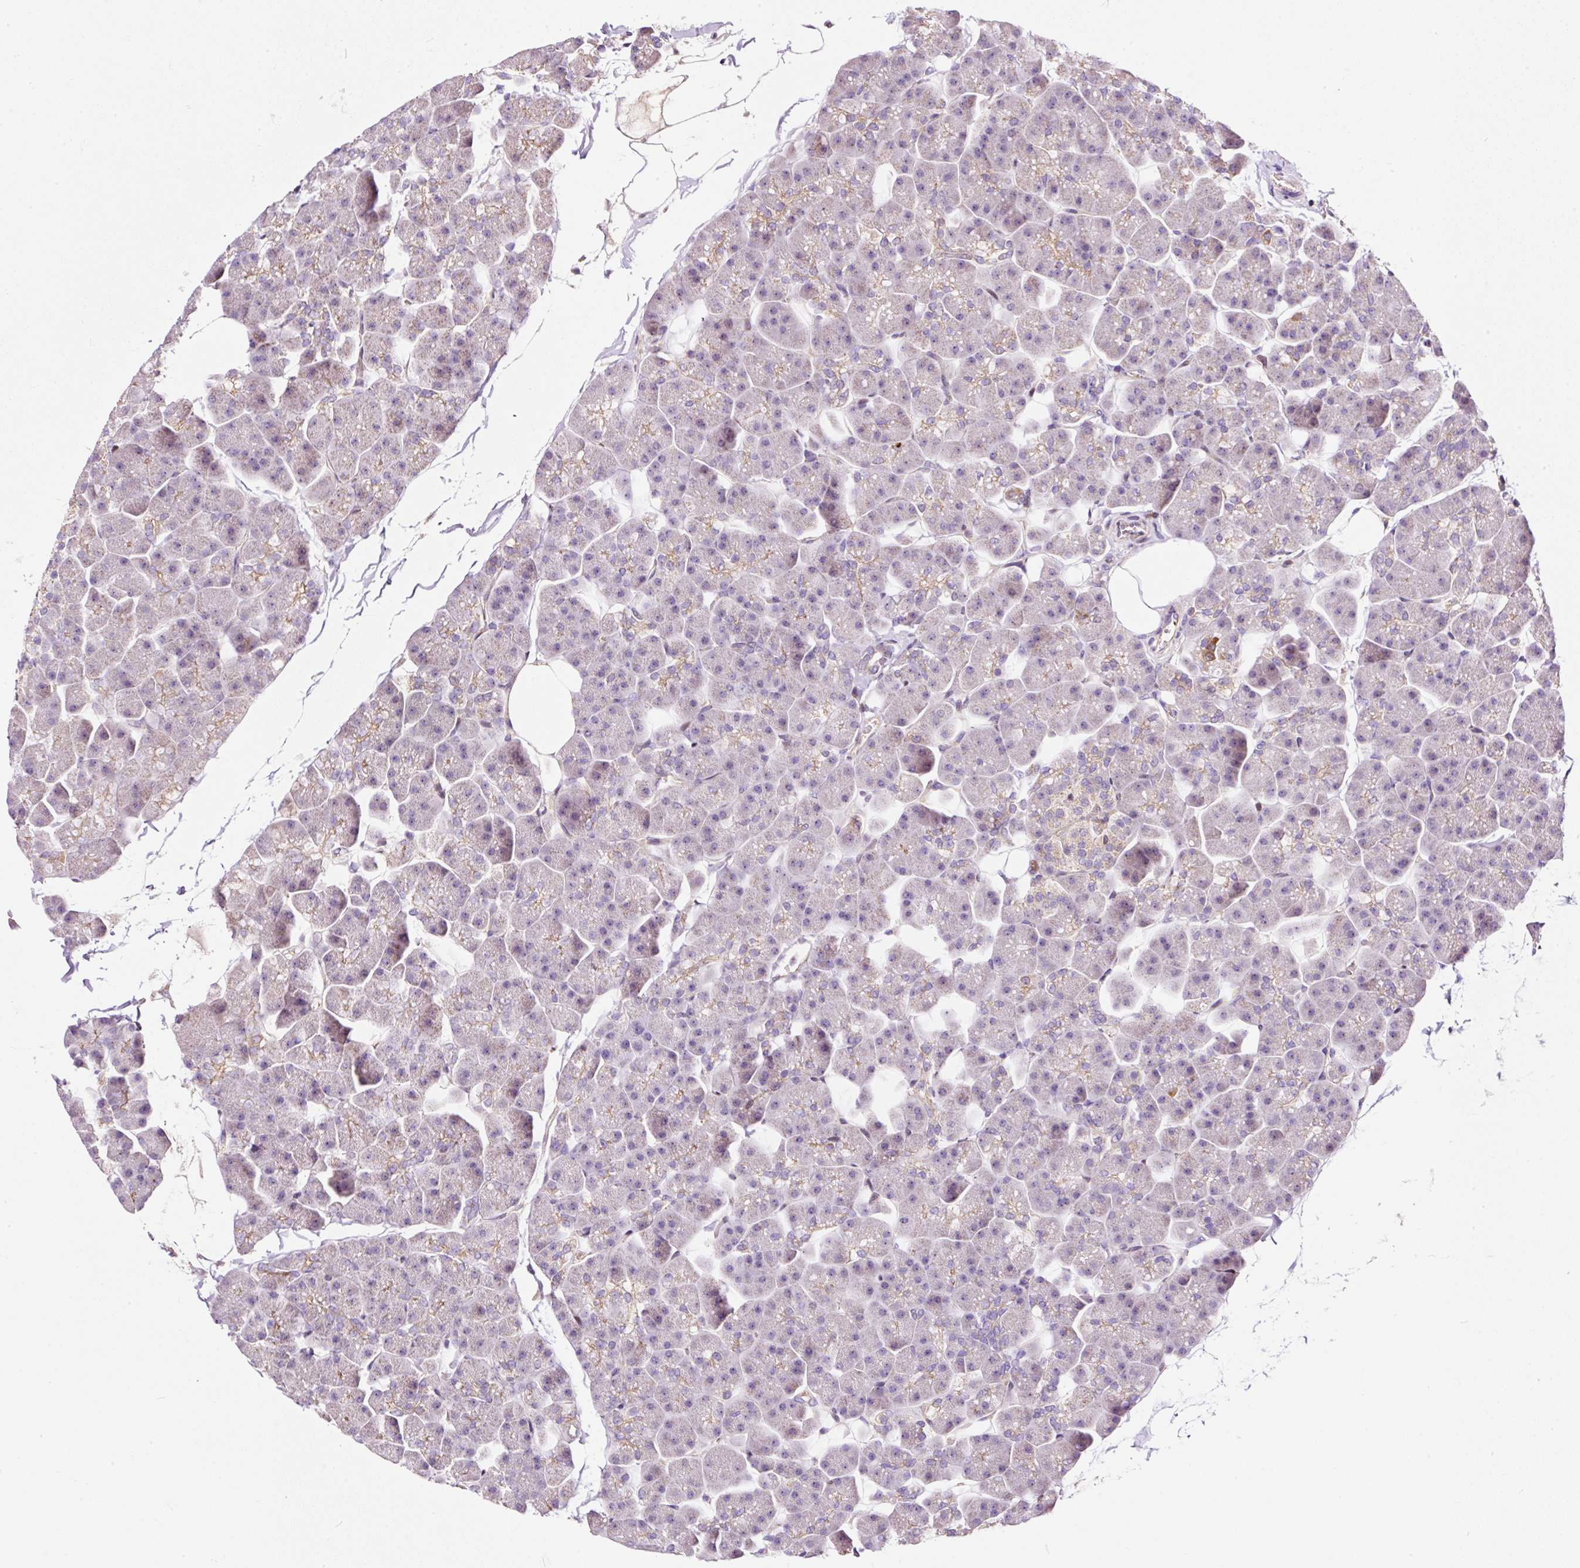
{"staining": {"intensity": "weak", "quantity": "<25%", "location": "cytoplasmic/membranous"}, "tissue": "pancreas", "cell_type": "Exocrine glandular cells", "image_type": "normal", "snomed": [{"axis": "morphology", "description": "Normal tissue, NOS"}, {"axis": "topography", "description": "Pancreas"}], "caption": "This is an immunohistochemistry (IHC) histopathology image of benign human pancreas. There is no expression in exocrine glandular cells.", "gene": "BOLA3", "patient": {"sex": "male", "age": 35}}